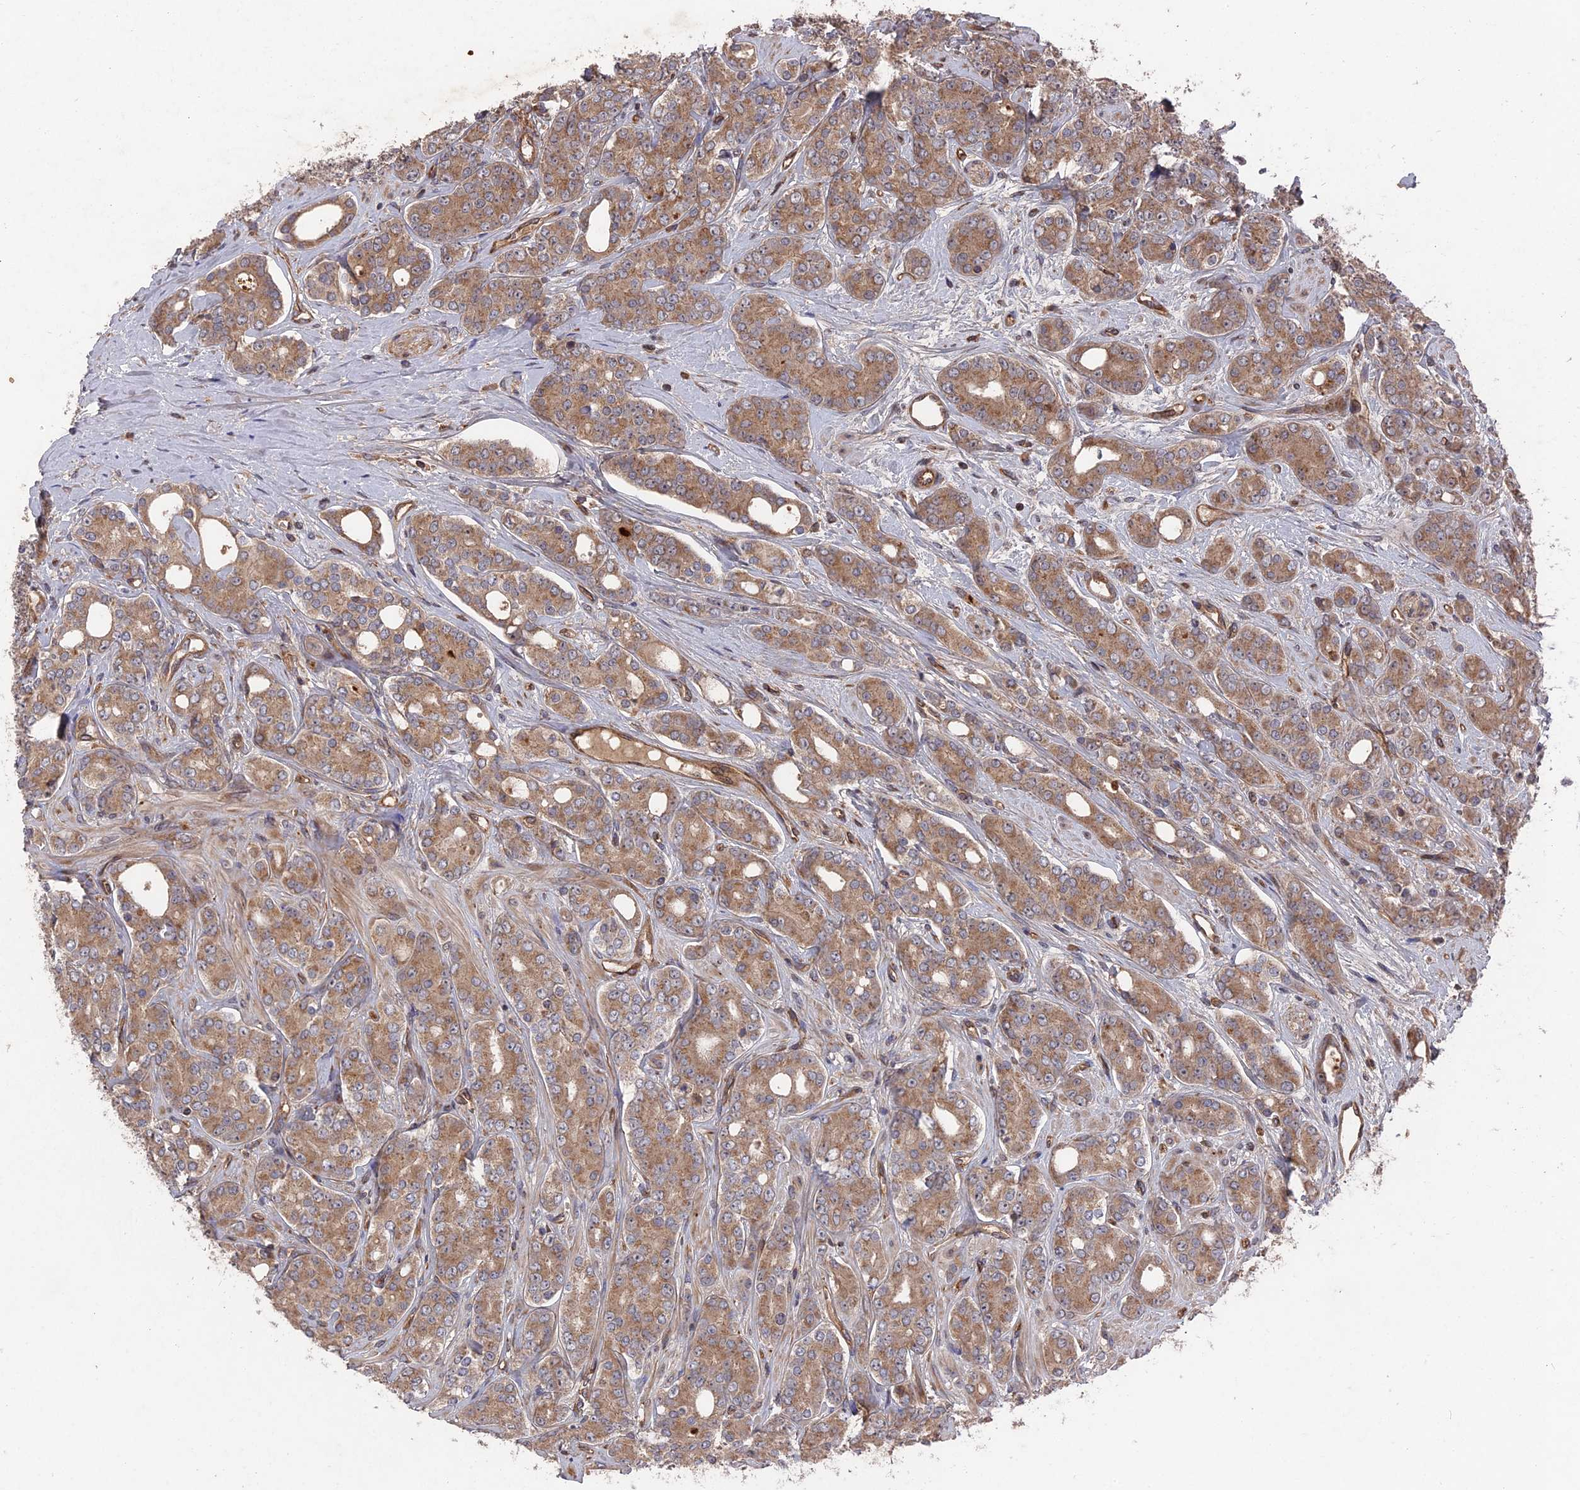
{"staining": {"intensity": "moderate", "quantity": ">75%", "location": "cytoplasmic/membranous"}, "tissue": "prostate cancer", "cell_type": "Tumor cells", "image_type": "cancer", "snomed": [{"axis": "morphology", "description": "Adenocarcinoma, High grade"}, {"axis": "topography", "description": "Prostate"}], "caption": "Protein staining displays moderate cytoplasmic/membranous positivity in approximately >75% of tumor cells in prostate cancer (high-grade adenocarcinoma).", "gene": "DEF8", "patient": {"sex": "male", "age": 62}}